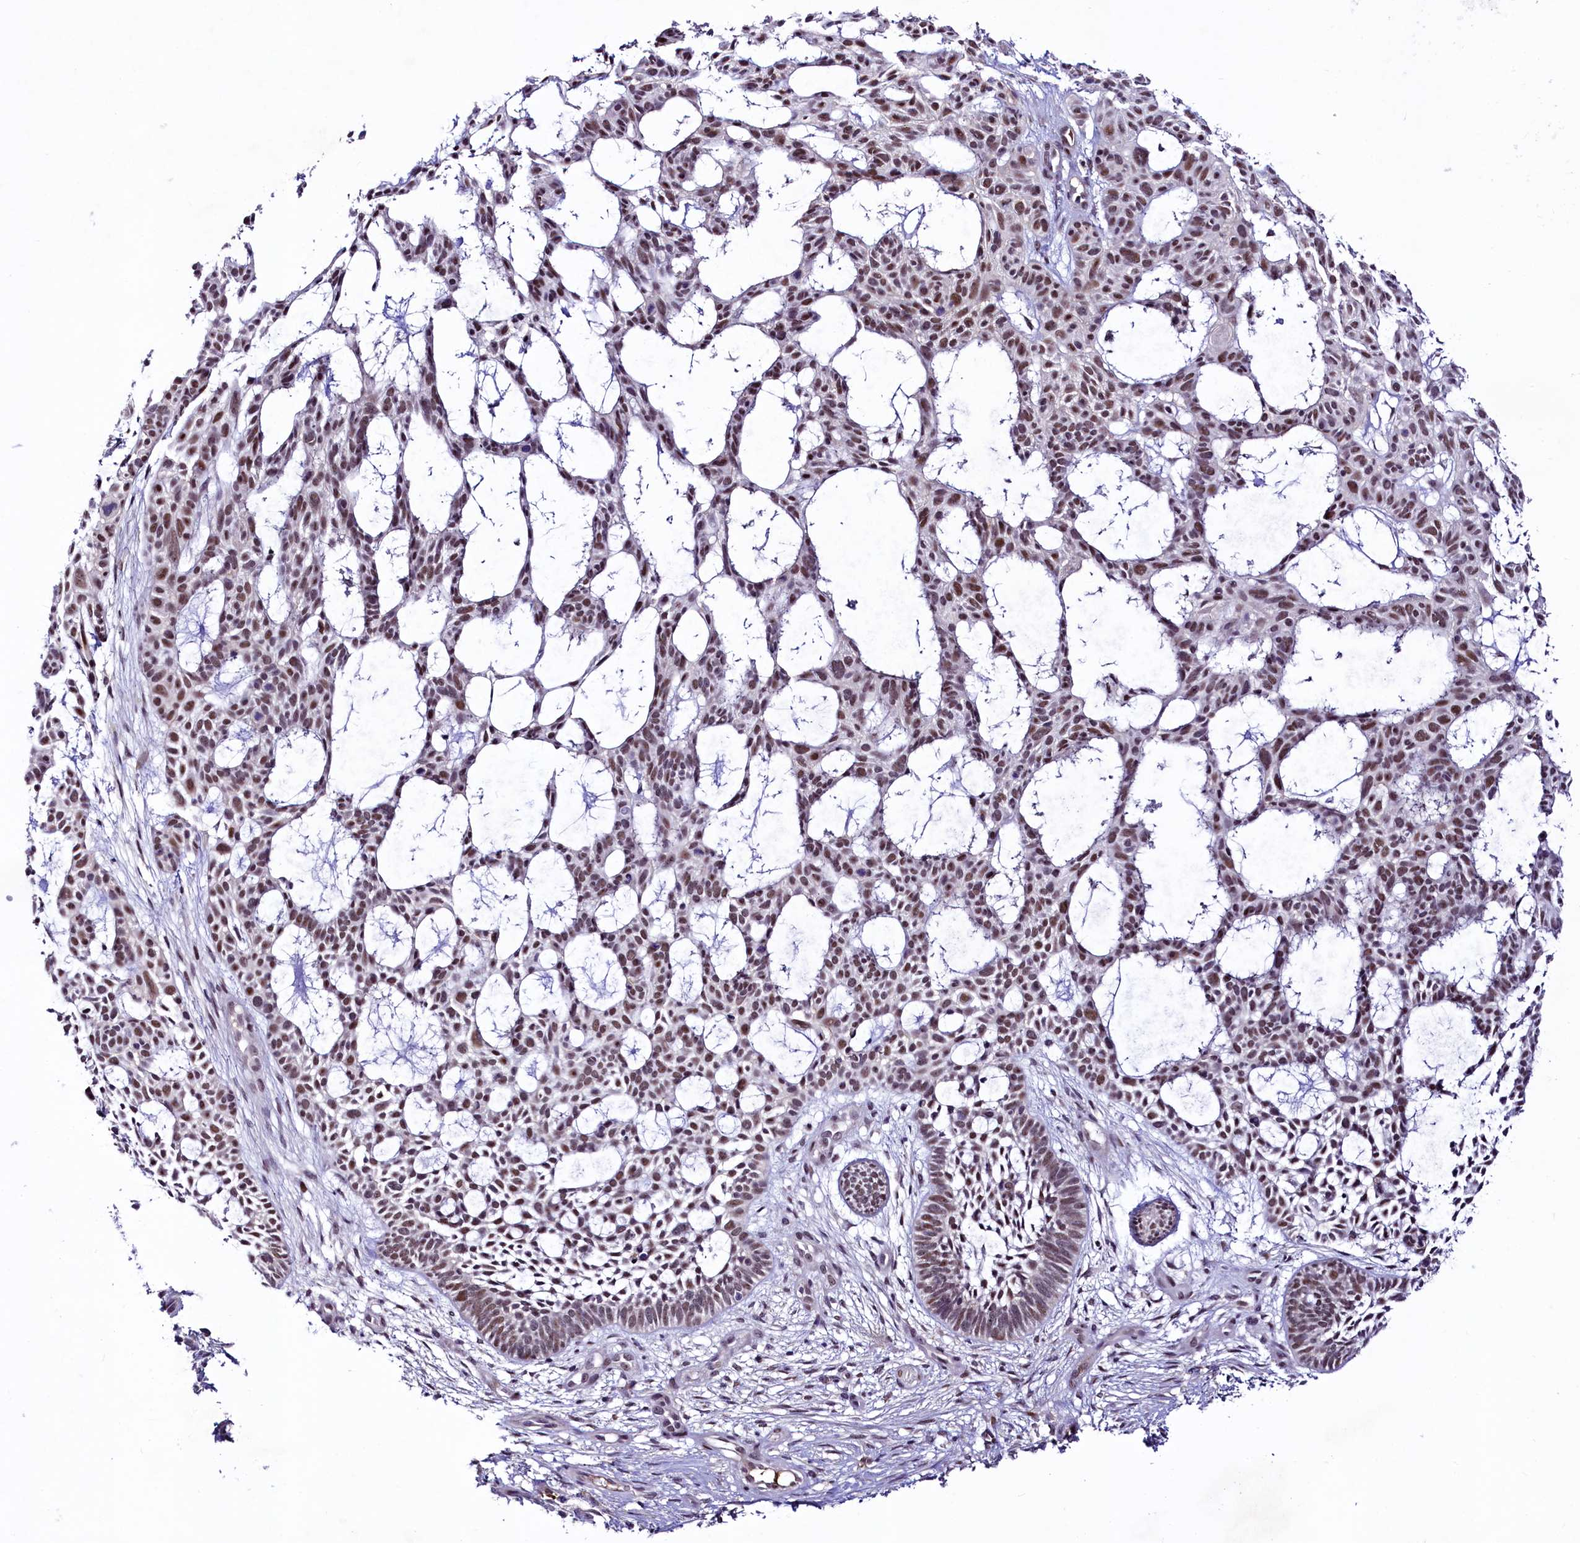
{"staining": {"intensity": "moderate", "quantity": ">75%", "location": "nuclear"}, "tissue": "skin cancer", "cell_type": "Tumor cells", "image_type": "cancer", "snomed": [{"axis": "morphology", "description": "Basal cell carcinoma"}, {"axis": "topography", "description": "Skin"}], "caption": "This micrograph shows skin basal cell carcinoma stained with immunohistochemistry to label a protein in brown. The nuclear of tumor cells show moderate positivity for the protein. Nuclei are counter-stained blue.", "gene": "LEUTX", "patient": {"sex": "male", "age": 89}}